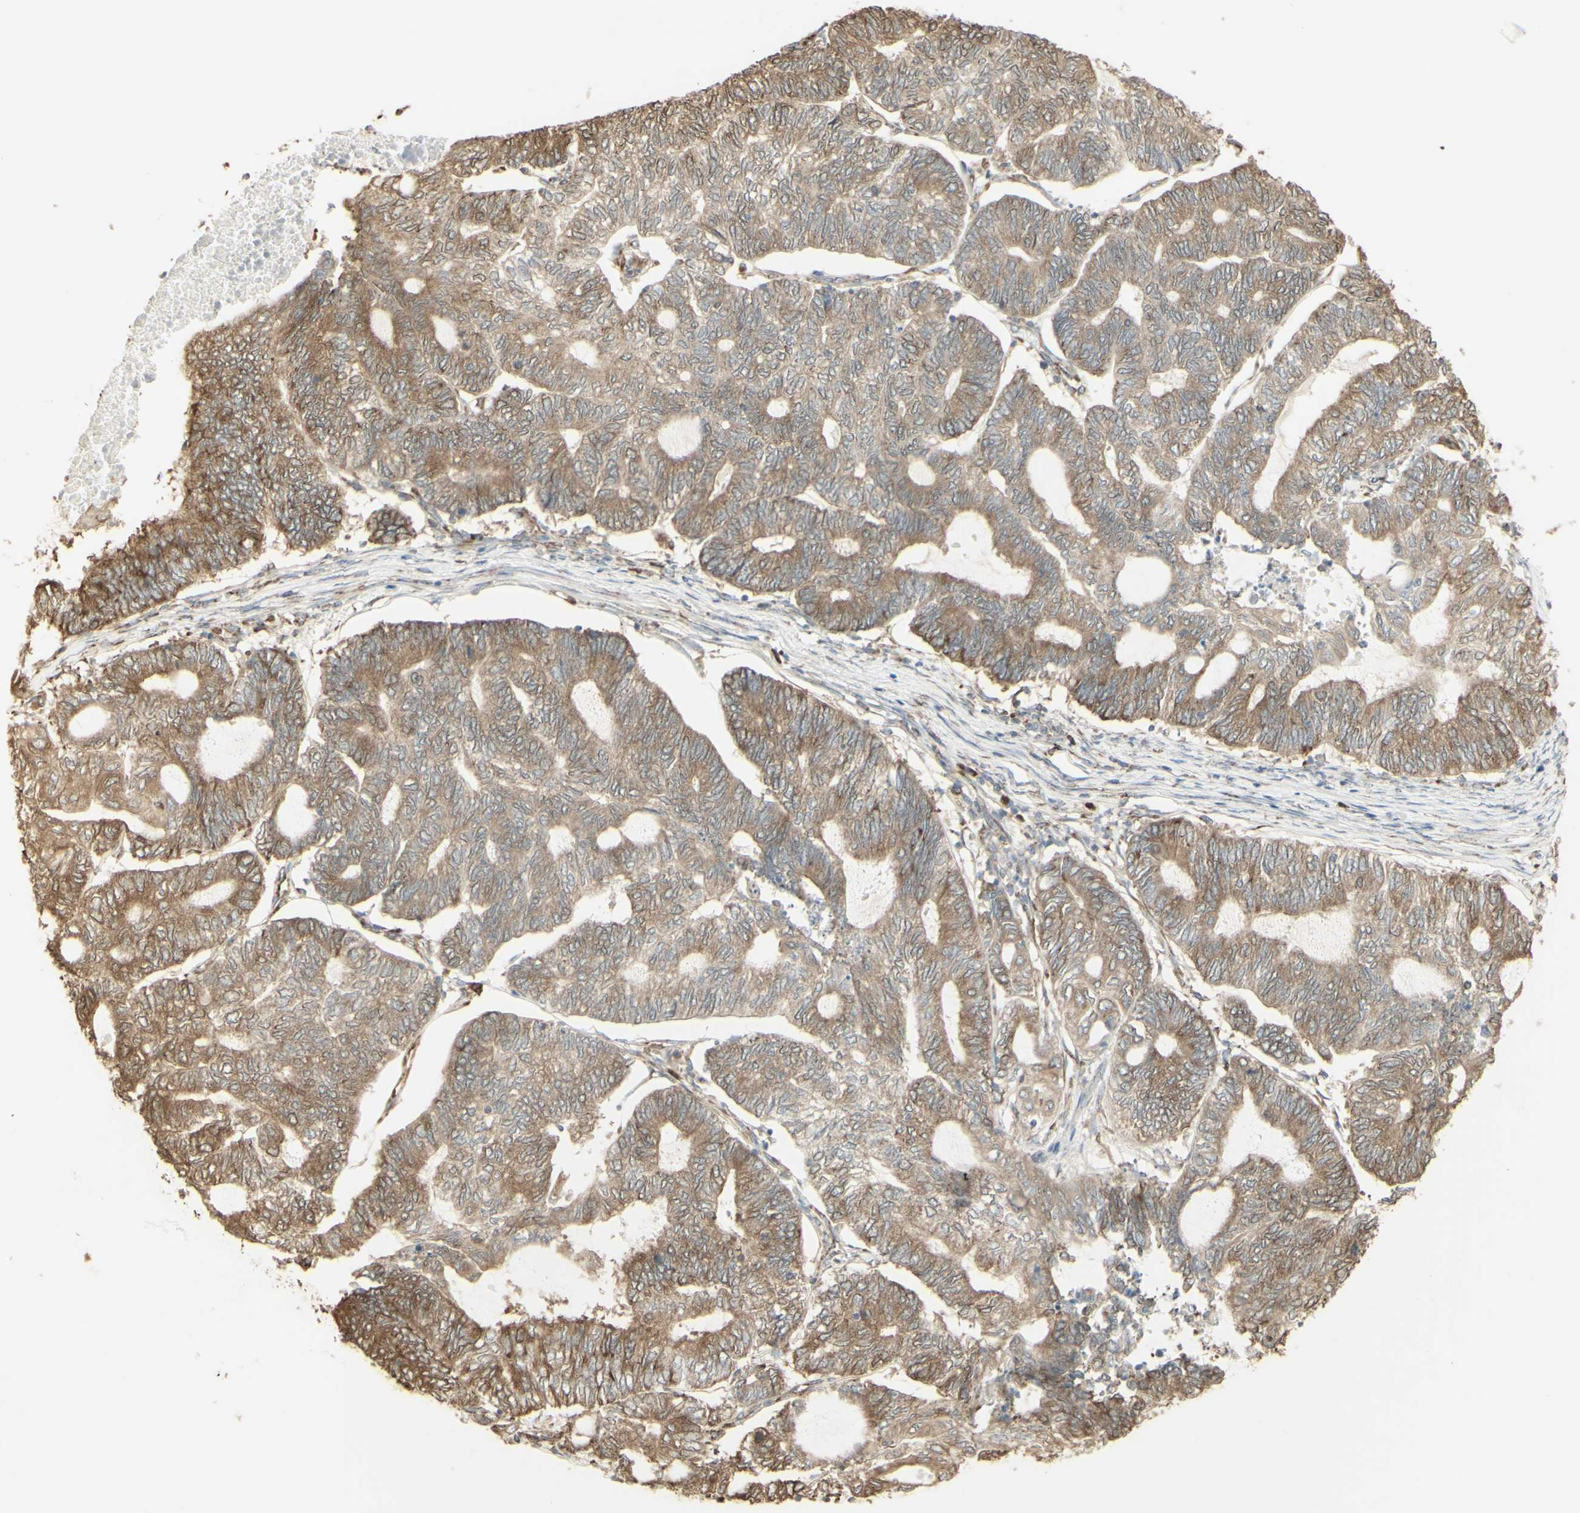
{"staining": {"intensity": "weak", "quantity": ">75%", "location": "cytoplasmic/membranous"}, "tissue": "endometrial cancer", "cell_type": "Tumor cells", "image_type": "cancer", "snomed": [{"axis": "morphology", "description": "Adenocarcinoma, NOS"}, {"axis": "topography", "description": "Uterus"}, {"axis": "topography", "description": "Endometrium"}], "caption": "This histopathology image shows IHC staining of human endometrial cancer, with low weak cytoplasmic/membranous positivity in about >75% of tumor cells.", "gene": "EEF1B2", "patient": {"sex": "female", "age": 70}}